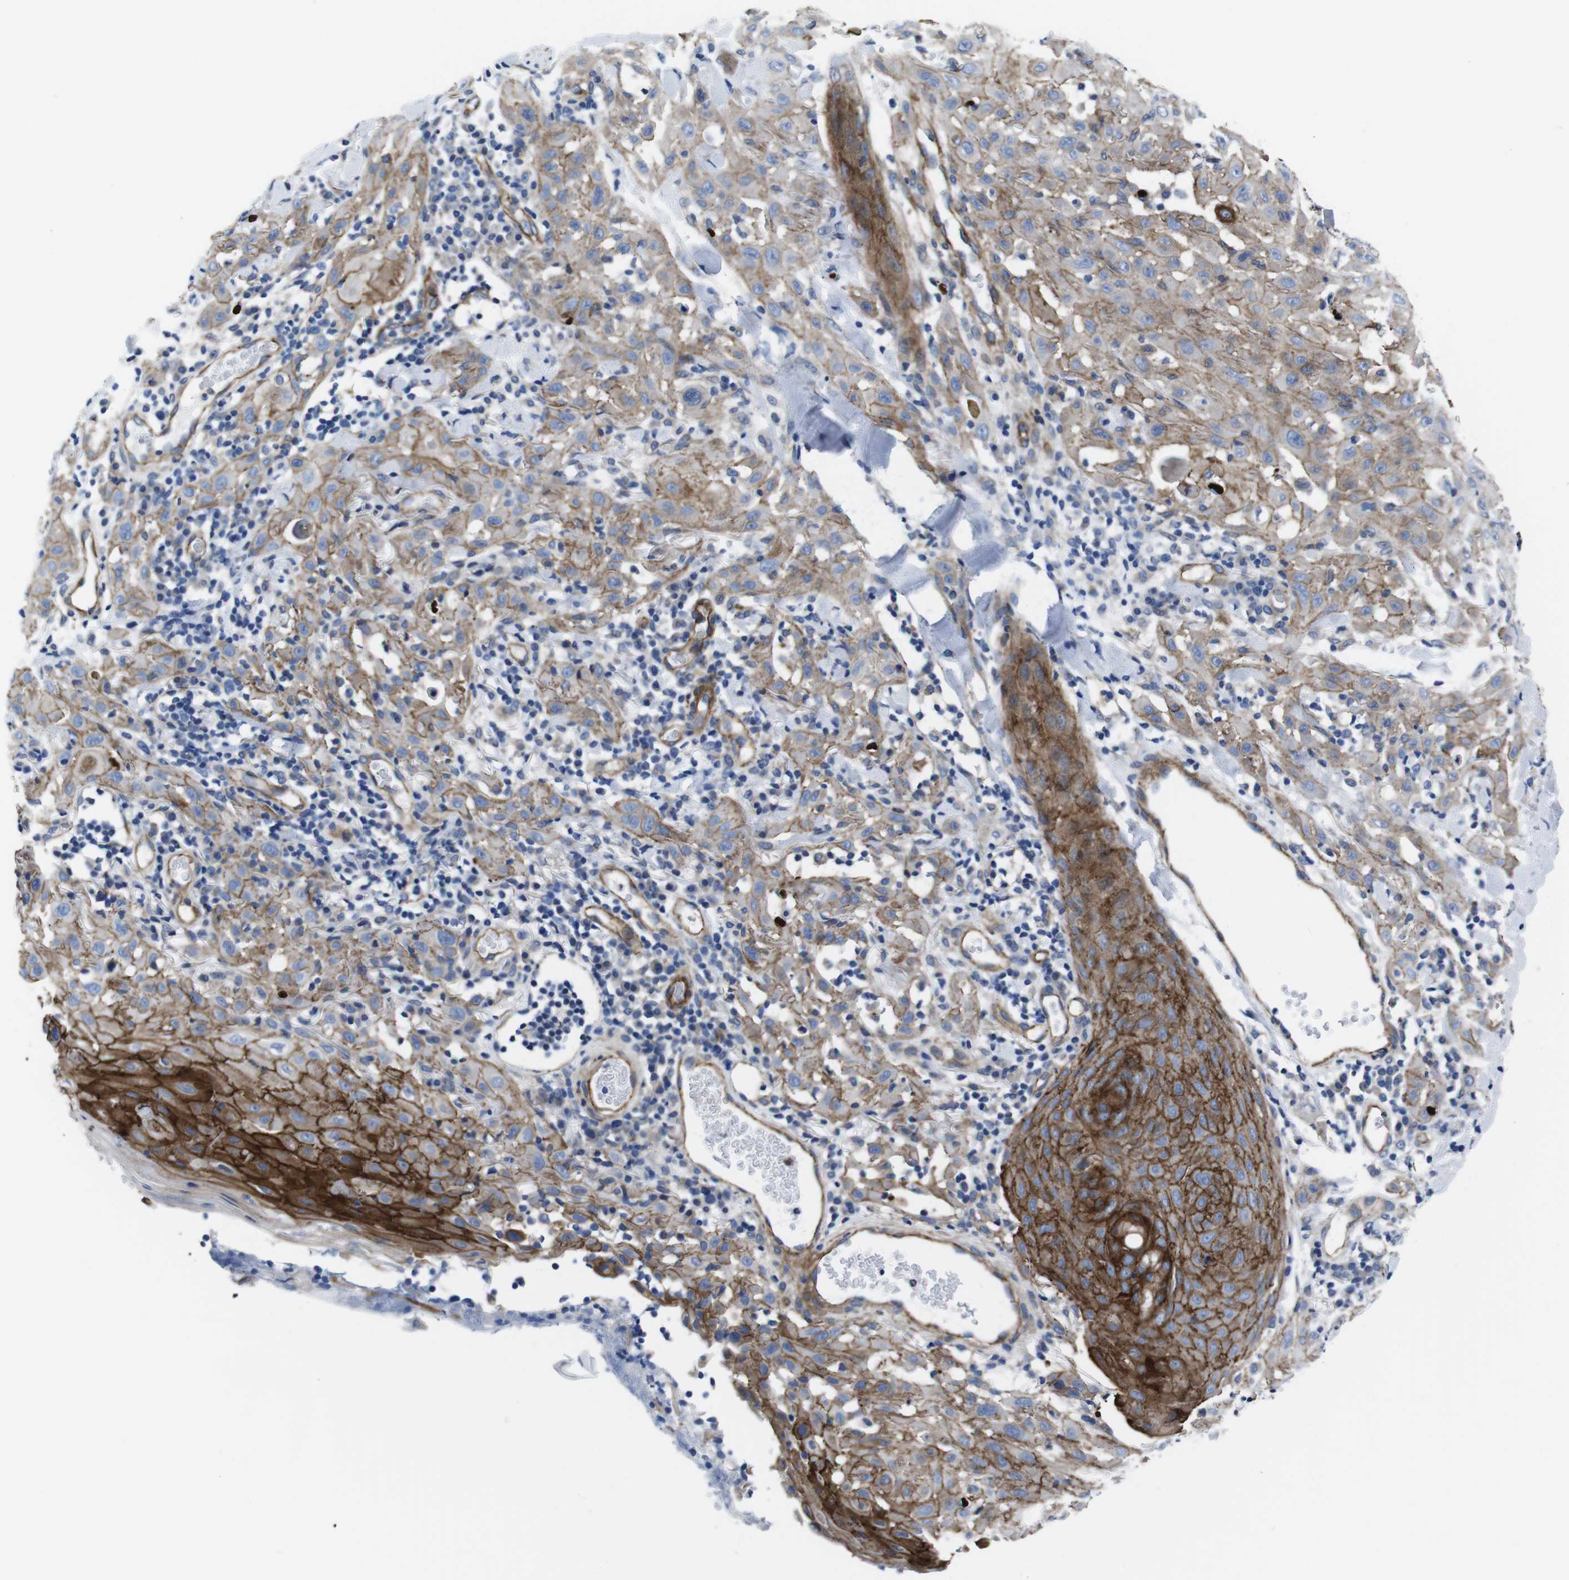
{"staining": {"intensity": "weak", "quantity": ">75%", "location": "cytoplasmic/membranous"}, "tissue": "skin cancer", "cell_type": "Tumor cells", "image_type": "cancer", "snomed": [{"axis": "morphology", "description": "Squamous cell carcinoma, NOS"}, {"axis": "topography", "description": "Skin"}], "caption": "Protein expression analysis of human skin cancer (squamous cell carcinoma) reveals weak cytoplasmic/membranous expression in about >75% of tumor cells.", "gene": "NUMB", "patient": {"sex": "male", "age": 24}}